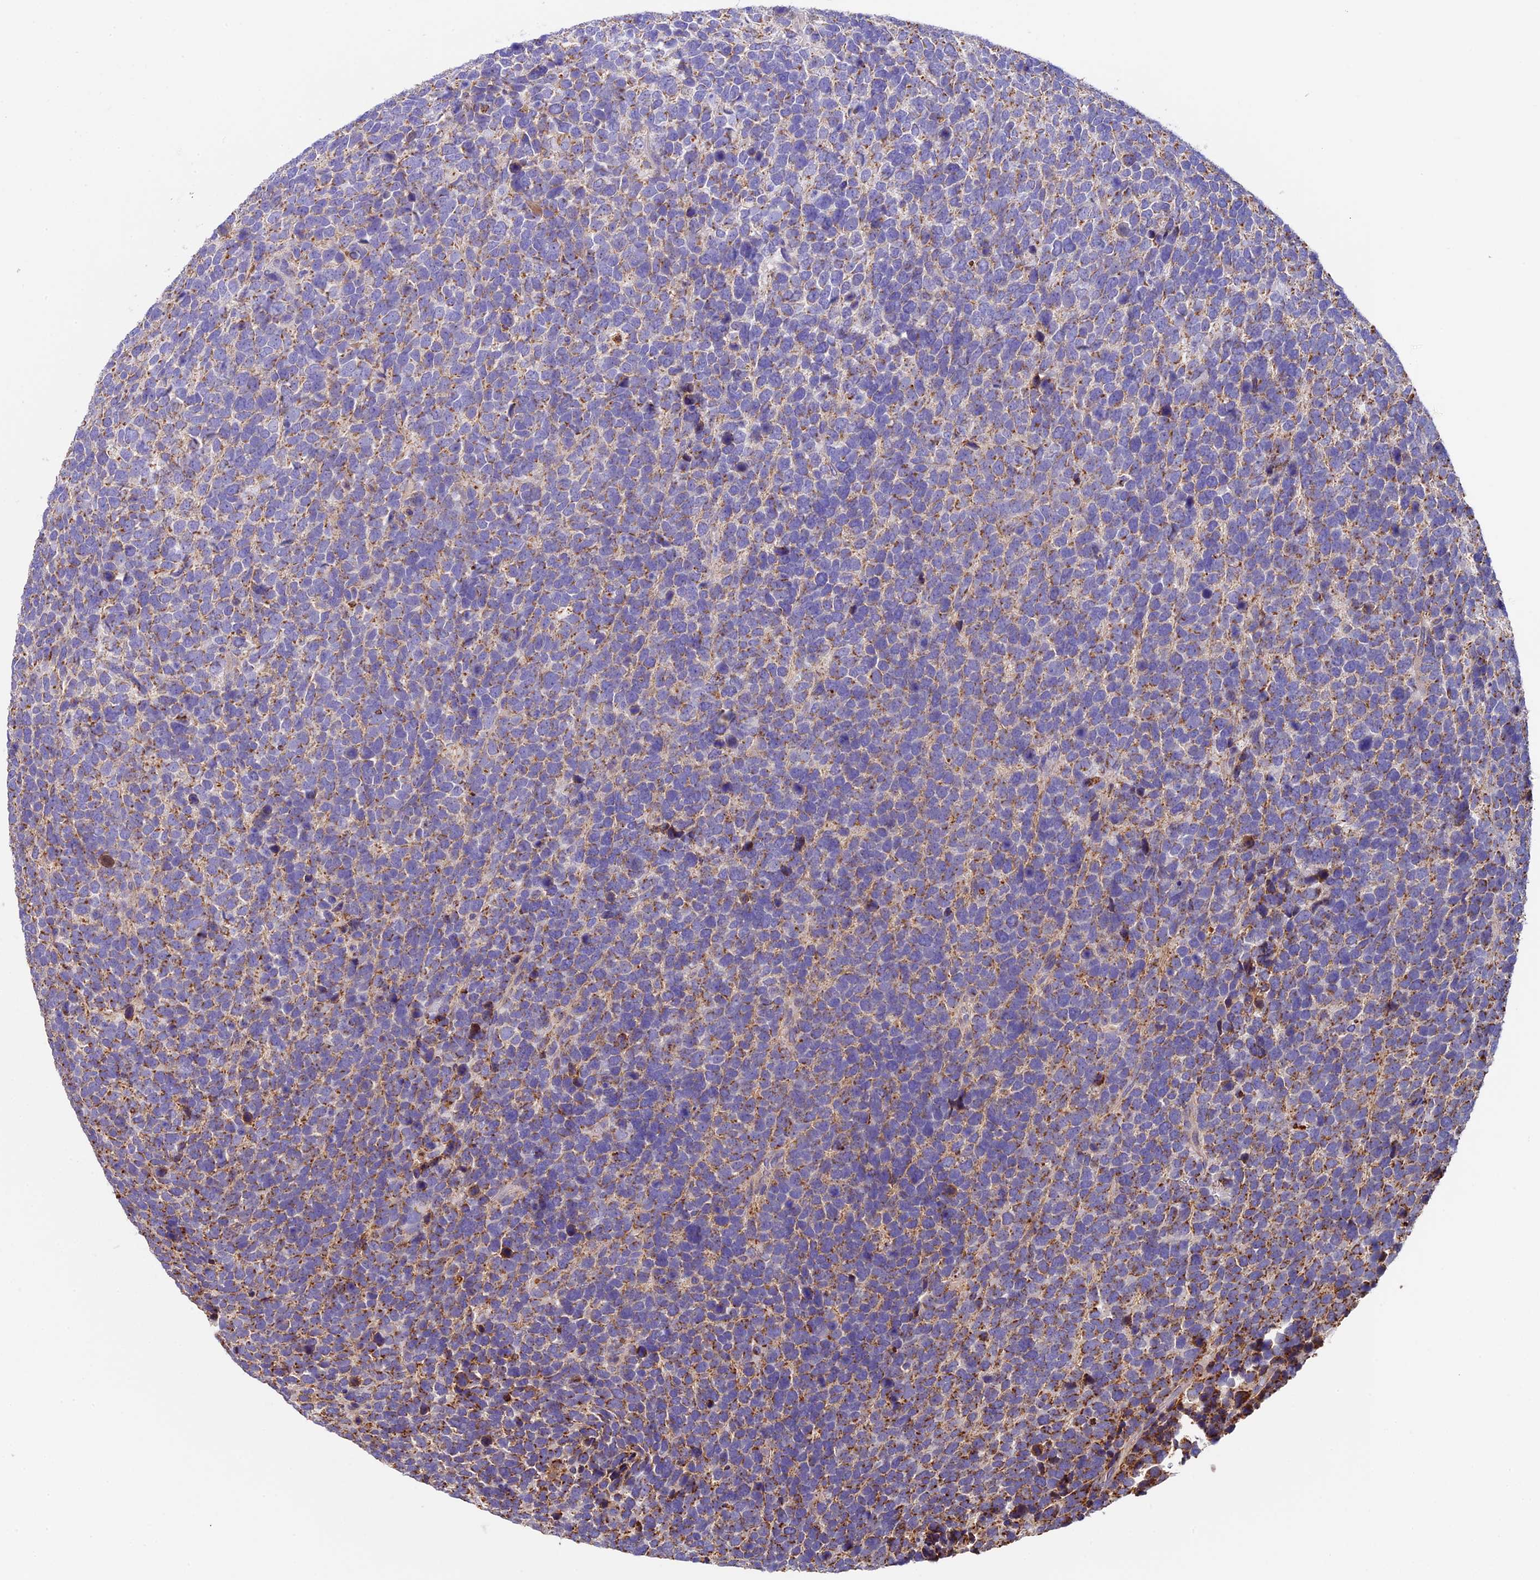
{"staining": {"intensity": "moderate", "quantity": ">75%", "location": "cytoplasmic/membranous"}, "tissue": "urothelial cancer", "cell_type": "Tumor cells", "image_type": "cancer", "snomed": [{"axis": "morphology", "description": "Urothelial carcinoma, High grade"}, {"axis": "topography", "description": "Urinary bladder"}], "caption": "Protein analysis of urothelial carcinoma (high-grade) tissue demonstrates moderate cytoplasmic/membranous positivity in about >75% of tumor cells. The staining was performed using DAB (3,3'-diaminobenzidine), with brown indicating positive protein expression. Nuclei are stained blue with hematoxylin.", "gene": "OCEL1", "patient": {"sex": "female", "age": 82}}